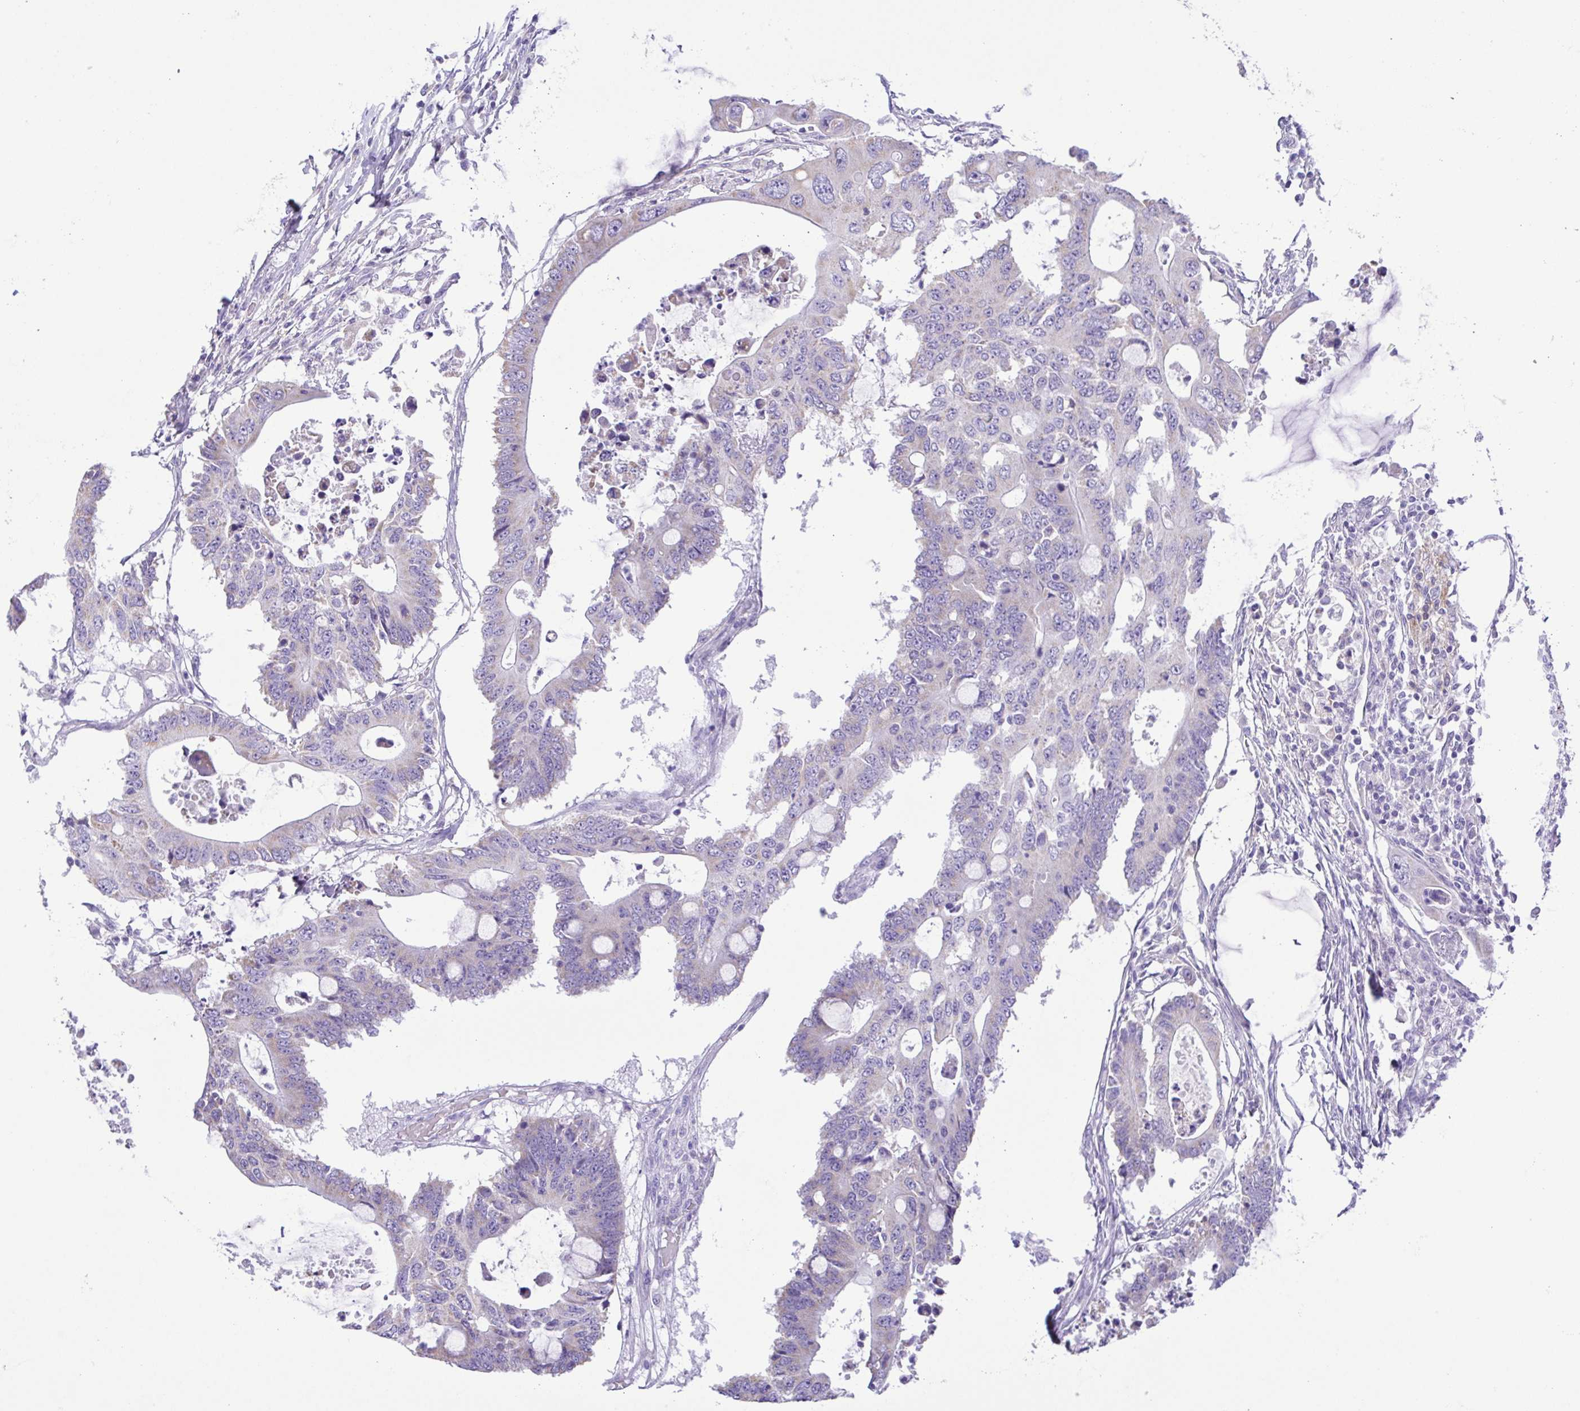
{"staining": {"intensity": "negative", "quantity": "none", "location": "none"}, "tissue": "colorectal cancer", "cell_type": "Tumor cells", "image_type": "cancer", "snomed": [{"axis": "morphology", "description": "Adenocarcinoma, NOS"}, {"axis": "topography", "description": "Colon"}], "caption": "A photomicrograph of adenocarcinoma (colorectal) stained for a protein reveals no brown staining in tumor cells.", "gene": "CD72", "patient": {"sex": "male", "age": 71}}